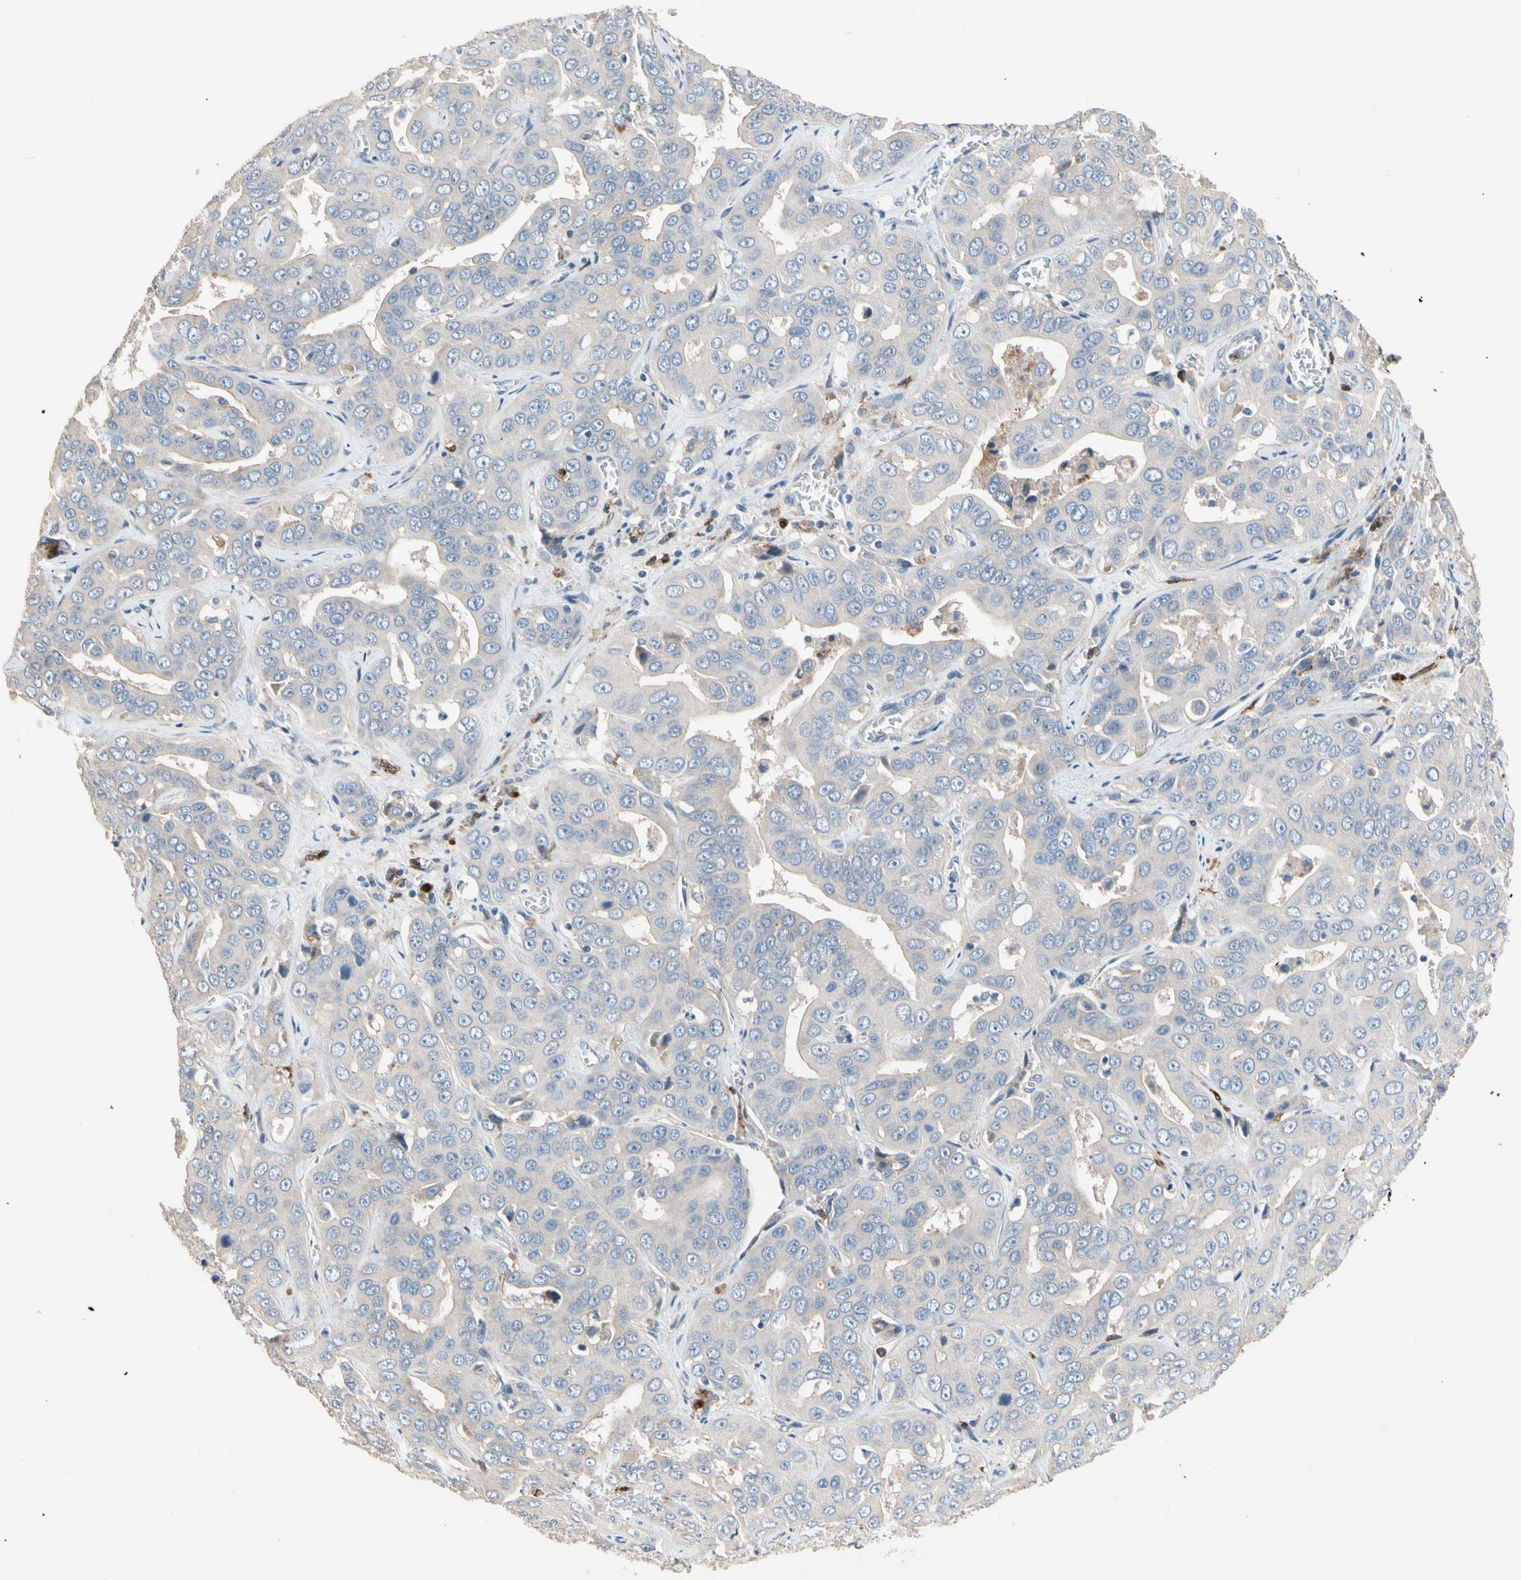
{"staining": {"intensity": "negative", "quantity": "none", "location": "none"}, "tissue": "liver cancer", "cell_type": "Tumor cells", "image_type": "cancer", "snomed": [{"axis": "morphology", "description": "Cholangiocarcinoma"}, {"axis": "topography", "description": "Liver"}], "caption": "Immunohistochemical staining of human liver cancer shows no significant positivity in tumor cells.", "gene": "SIGLEC5", "patient": {"sex": "female", "age": 52}}